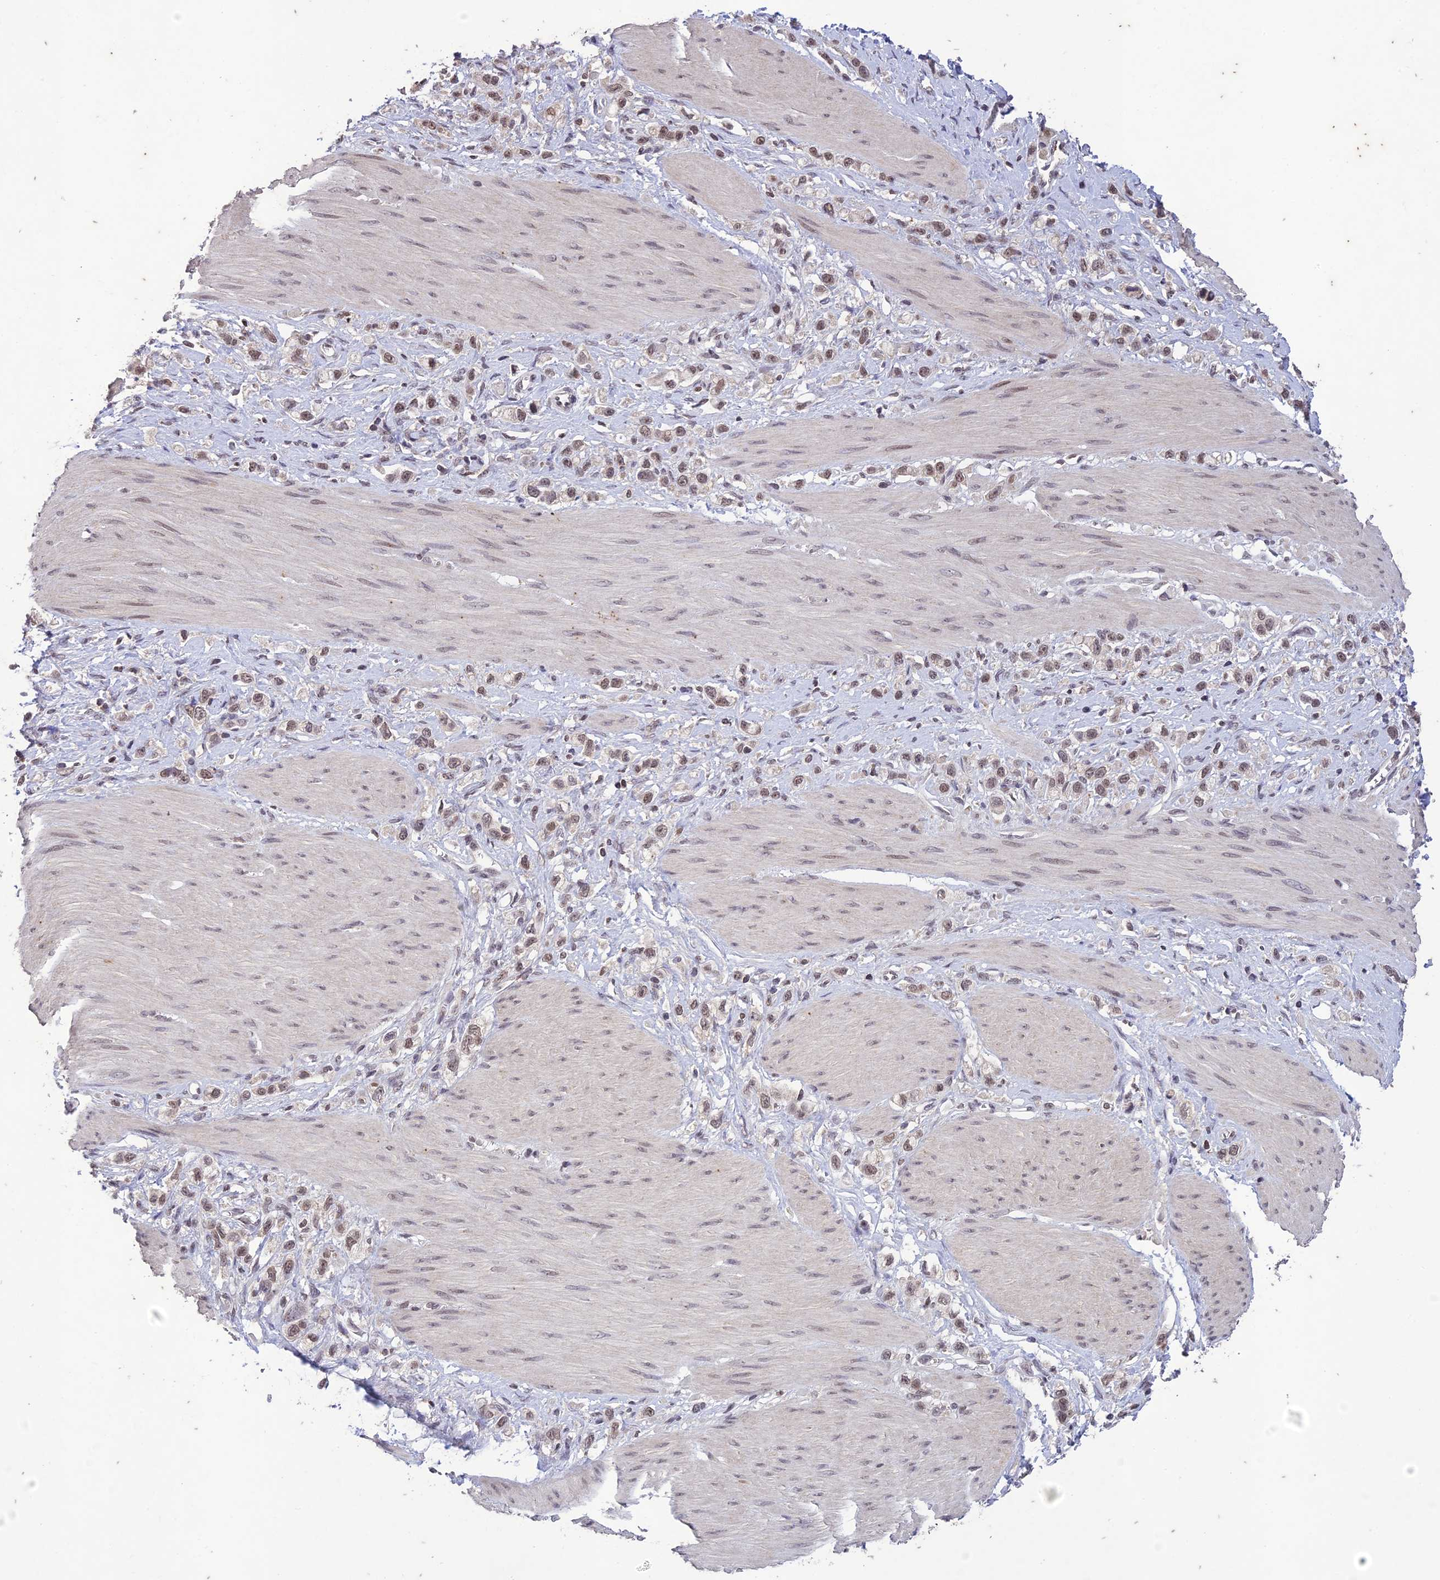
{"staining": {"intensity": "weak", "quantity": ">75%", "location": "nuclear"}, "tissue": "stomach cancer", "cell_type": "Tumor cells", "image_type": "cancer", "snomed": [{"axis": "morphology", "description": "Adenocarcinoma, NOS"}, {"axis": "topography", "description": "Stomach"}], "caption": "Weak nuclear protein expression is present in approximately >75% of tumor cells in stomach cancer (adenocarcinoma). (DAB (3,3'-diaminobenzidine) IHC, brown staining for protein, blue staining for nuclei).", "gene": "POP4", "patient": {"sex": "female", "age": 65}}